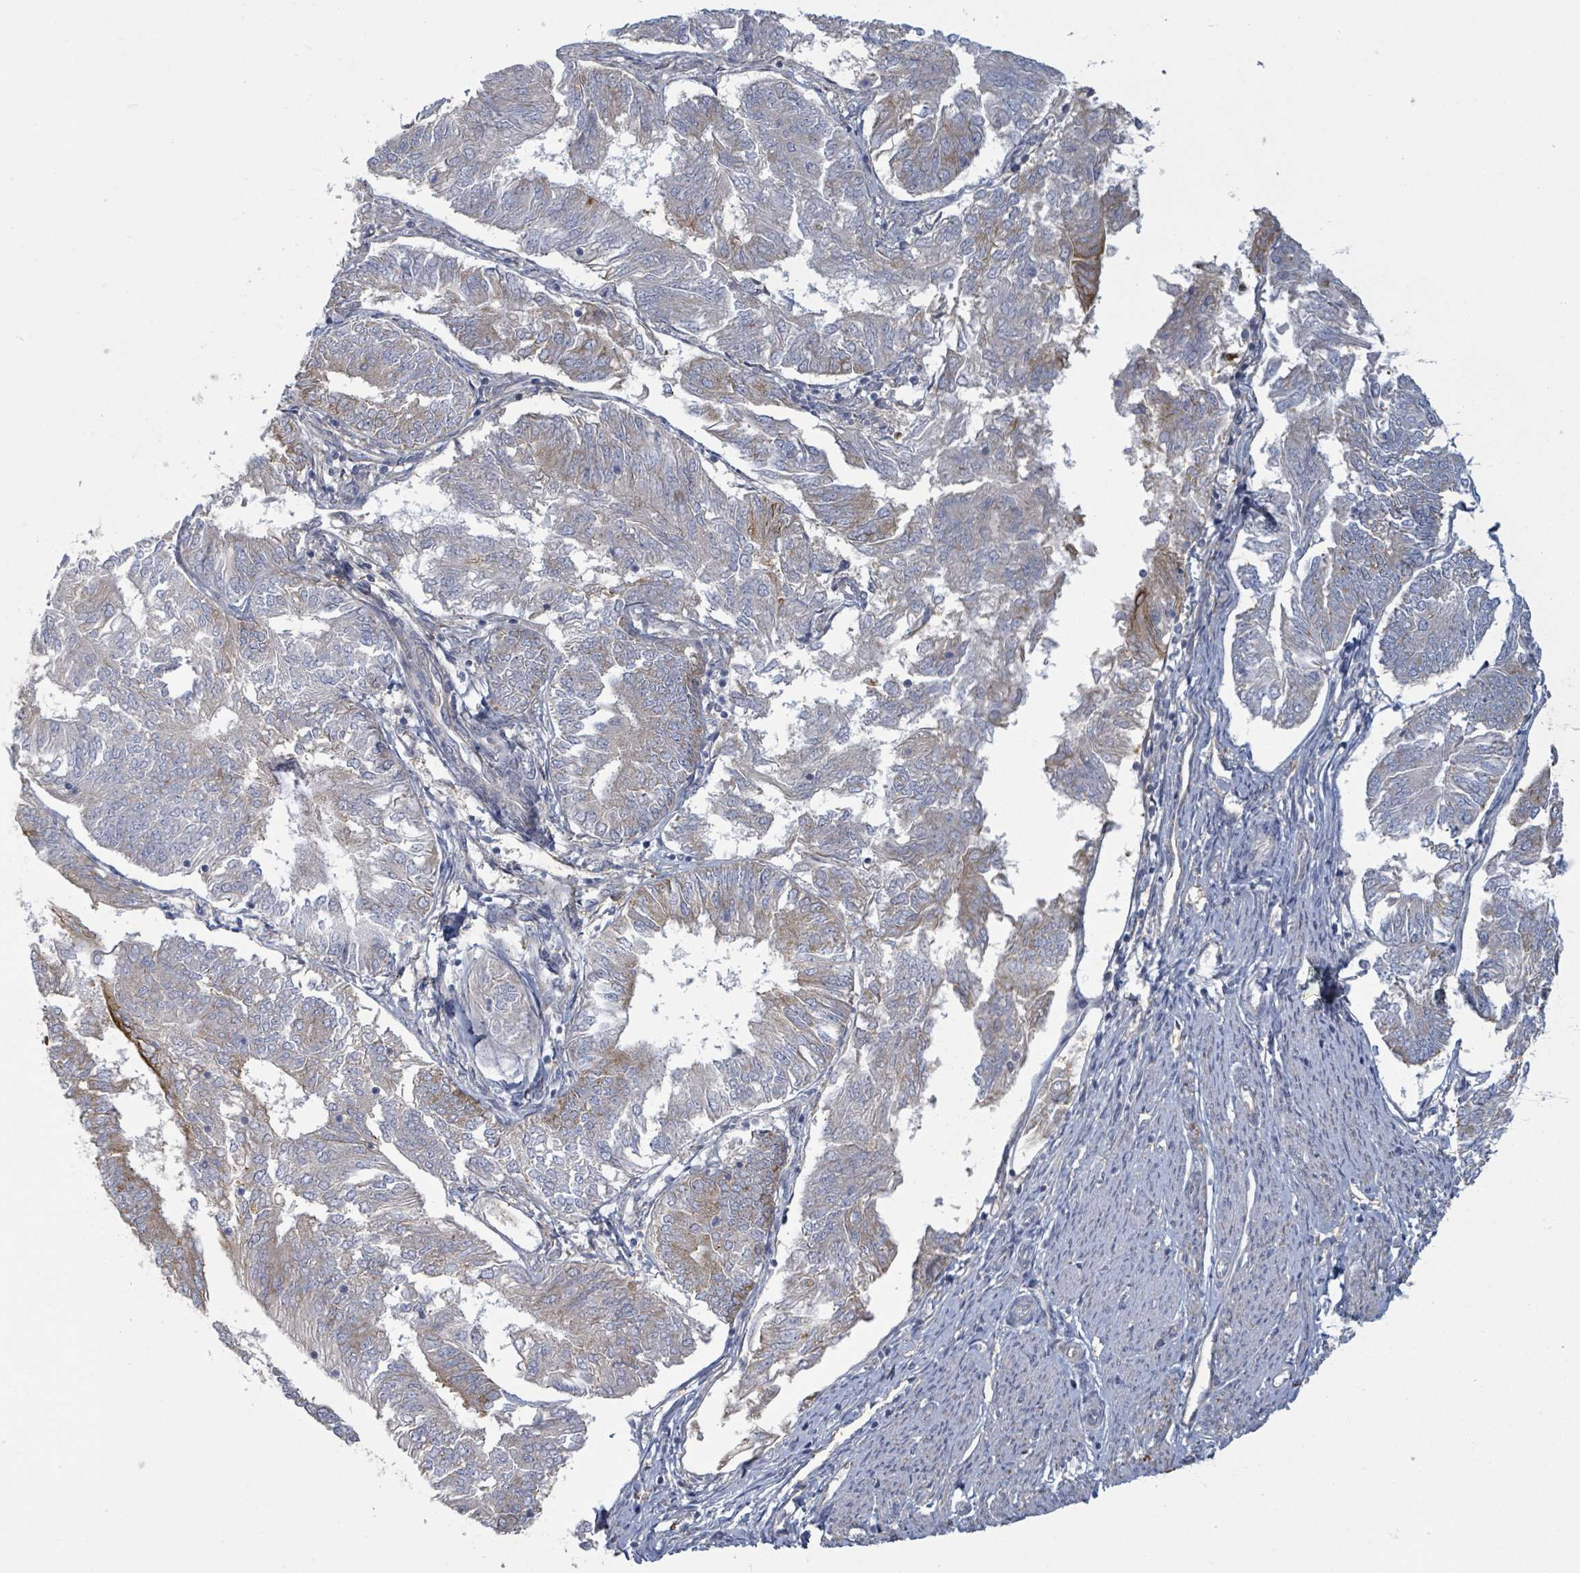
{"staining": {"intensity": "weak", "quantity": "25%-75%", "location": "cytoplasmic/membranous"}, "tissue": "endometrial cancer", "cell_type": "Tumor cells", "image_type": "cancer", "snomed": [{"axis": "morphology", "description": "Adenocarcinoma, NOS"}, {"axis": "topography", "description": "Endometrium"}], "caption": "A brown stain labels weak cytoplasmic/membranous staining of a protein in human endometrial cancer (adenocarcinoma) tumor cells. (DAB (3,3'-diaminobenzidine) IHC with brightfield microscopy, high magnification).", "gene": "COL13A1", "patient": {"sex": "female", "age": 58}}